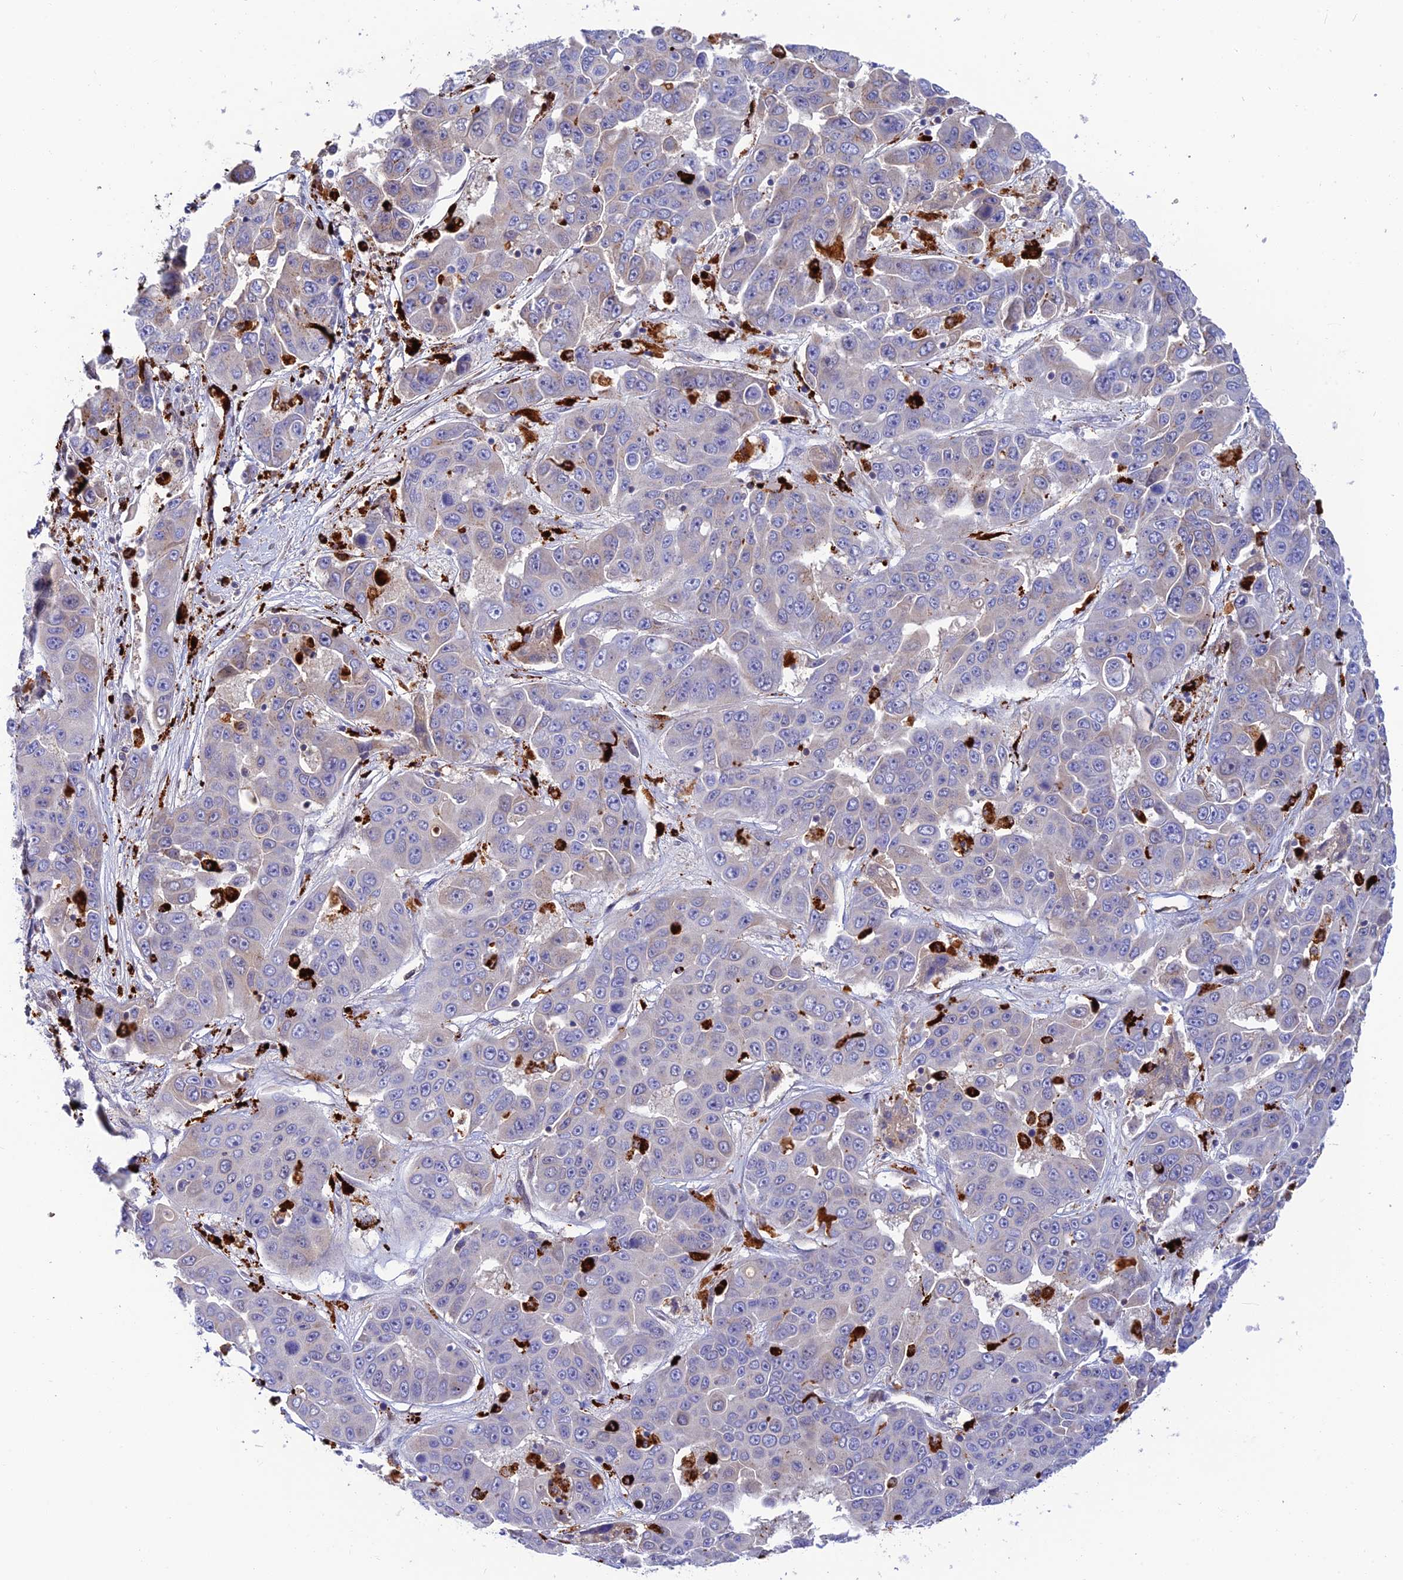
{"staining": {"intensity": "negative", "quantity": "none", "location": "none"}, "tissue": "liver cancer", "cell_type": "Tumor cells", "image_type": "cancer", "snomed": [{"axis": "morphology", "description": "Cholangiocarcinoma"}, {"axis": "topography", "description": "Liver"}], "caption": "The histopathology image reveals no significant staining in tumor cells of liver cholangiocarcinoma.", "gene": "HIC1", "patient": {"sex": "female", "age": 52}}